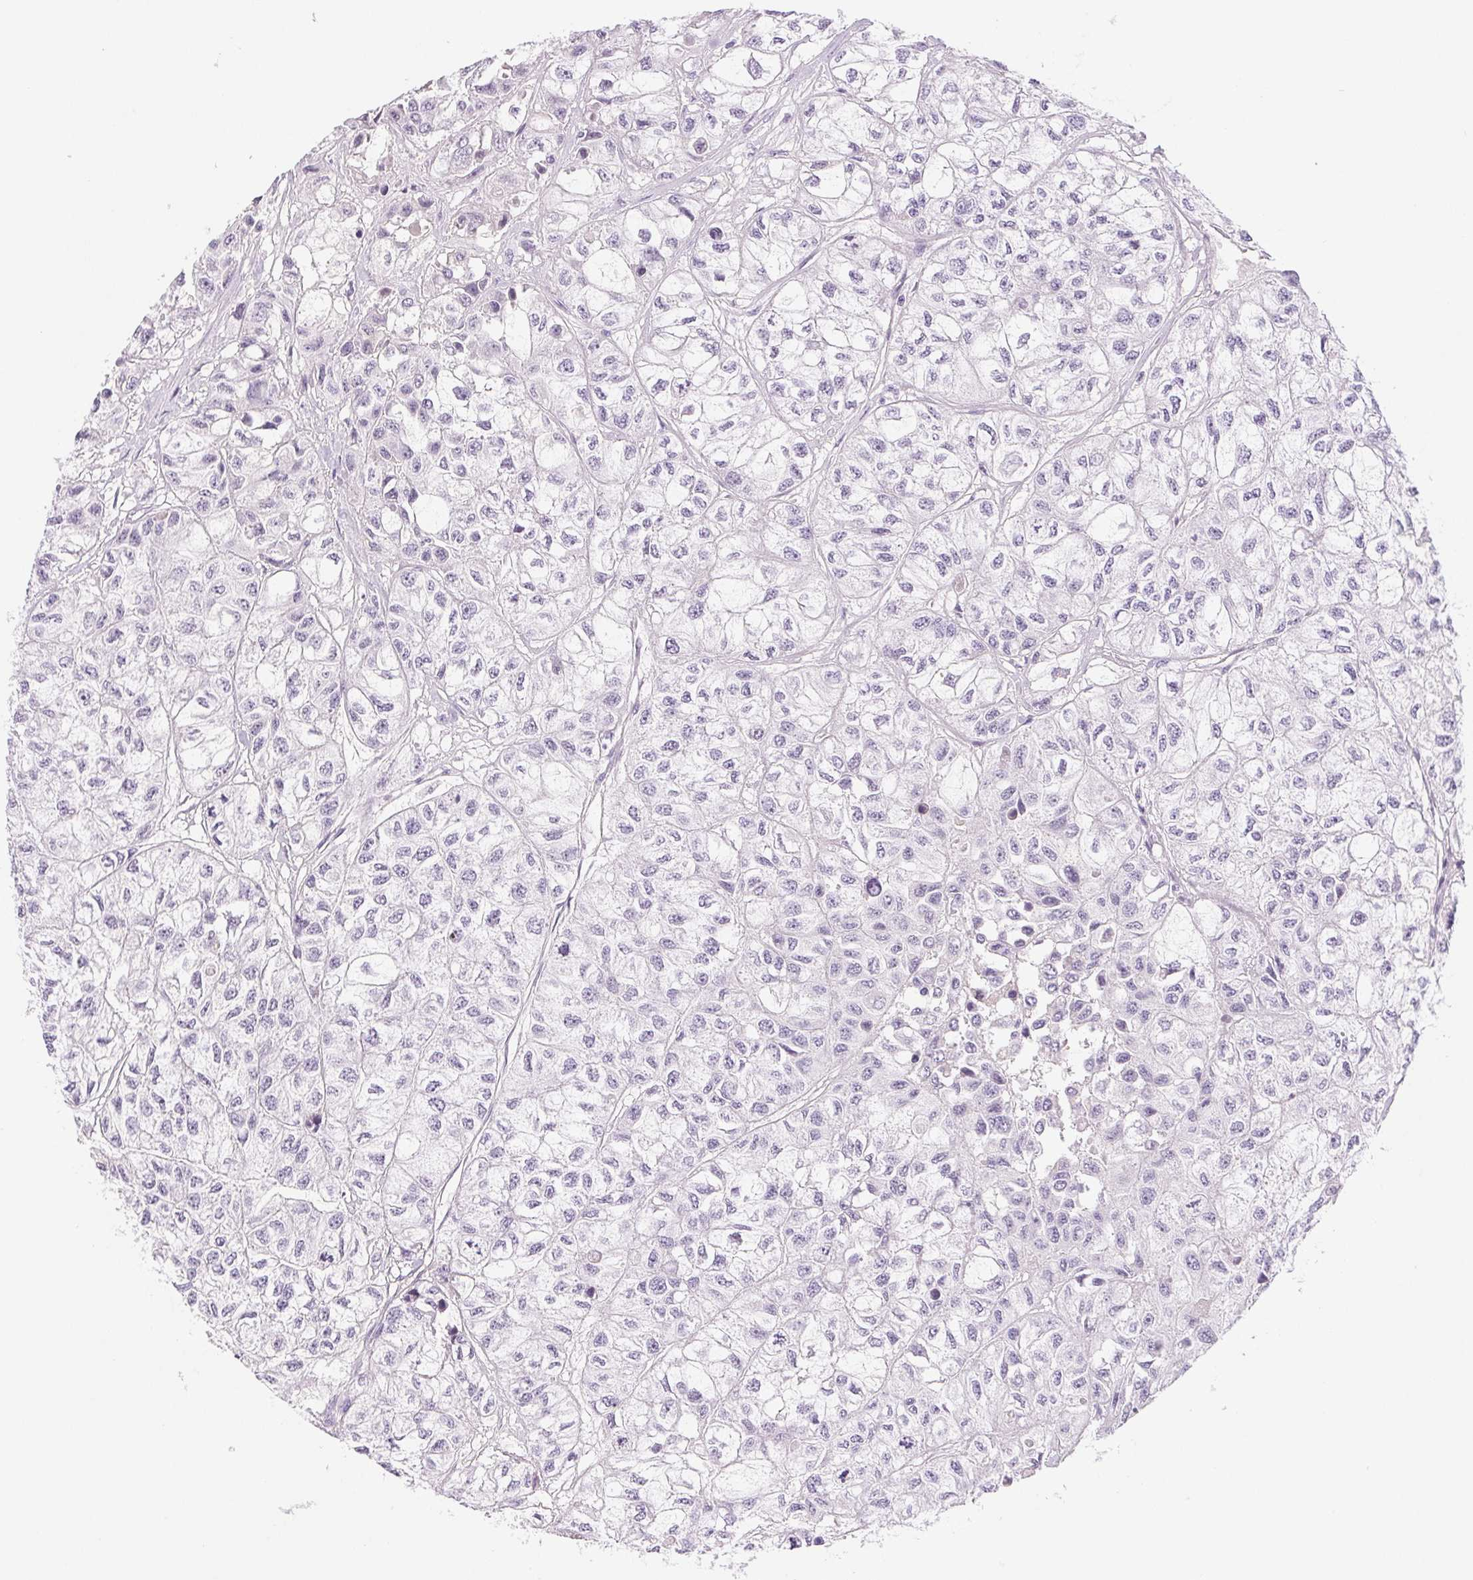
{"staining": {"intensity": "negative", "quantity": "none", "location": "none"}, "tissue": "renal cancer", "cell_type": "Tumor cells", "image_type": "cancer", "snomed": [{"axis": "morphology", "description": "Adenocarcinoma, NOS"}, {"axis": "topography", "description": "Kidney"}], "caption": "The photomicrograph demonstrates no staining of tumor cells in adenocarcinoma (renal).", "gene": "IFIT1B", "patient": {"sex": "male", "age": 56}}